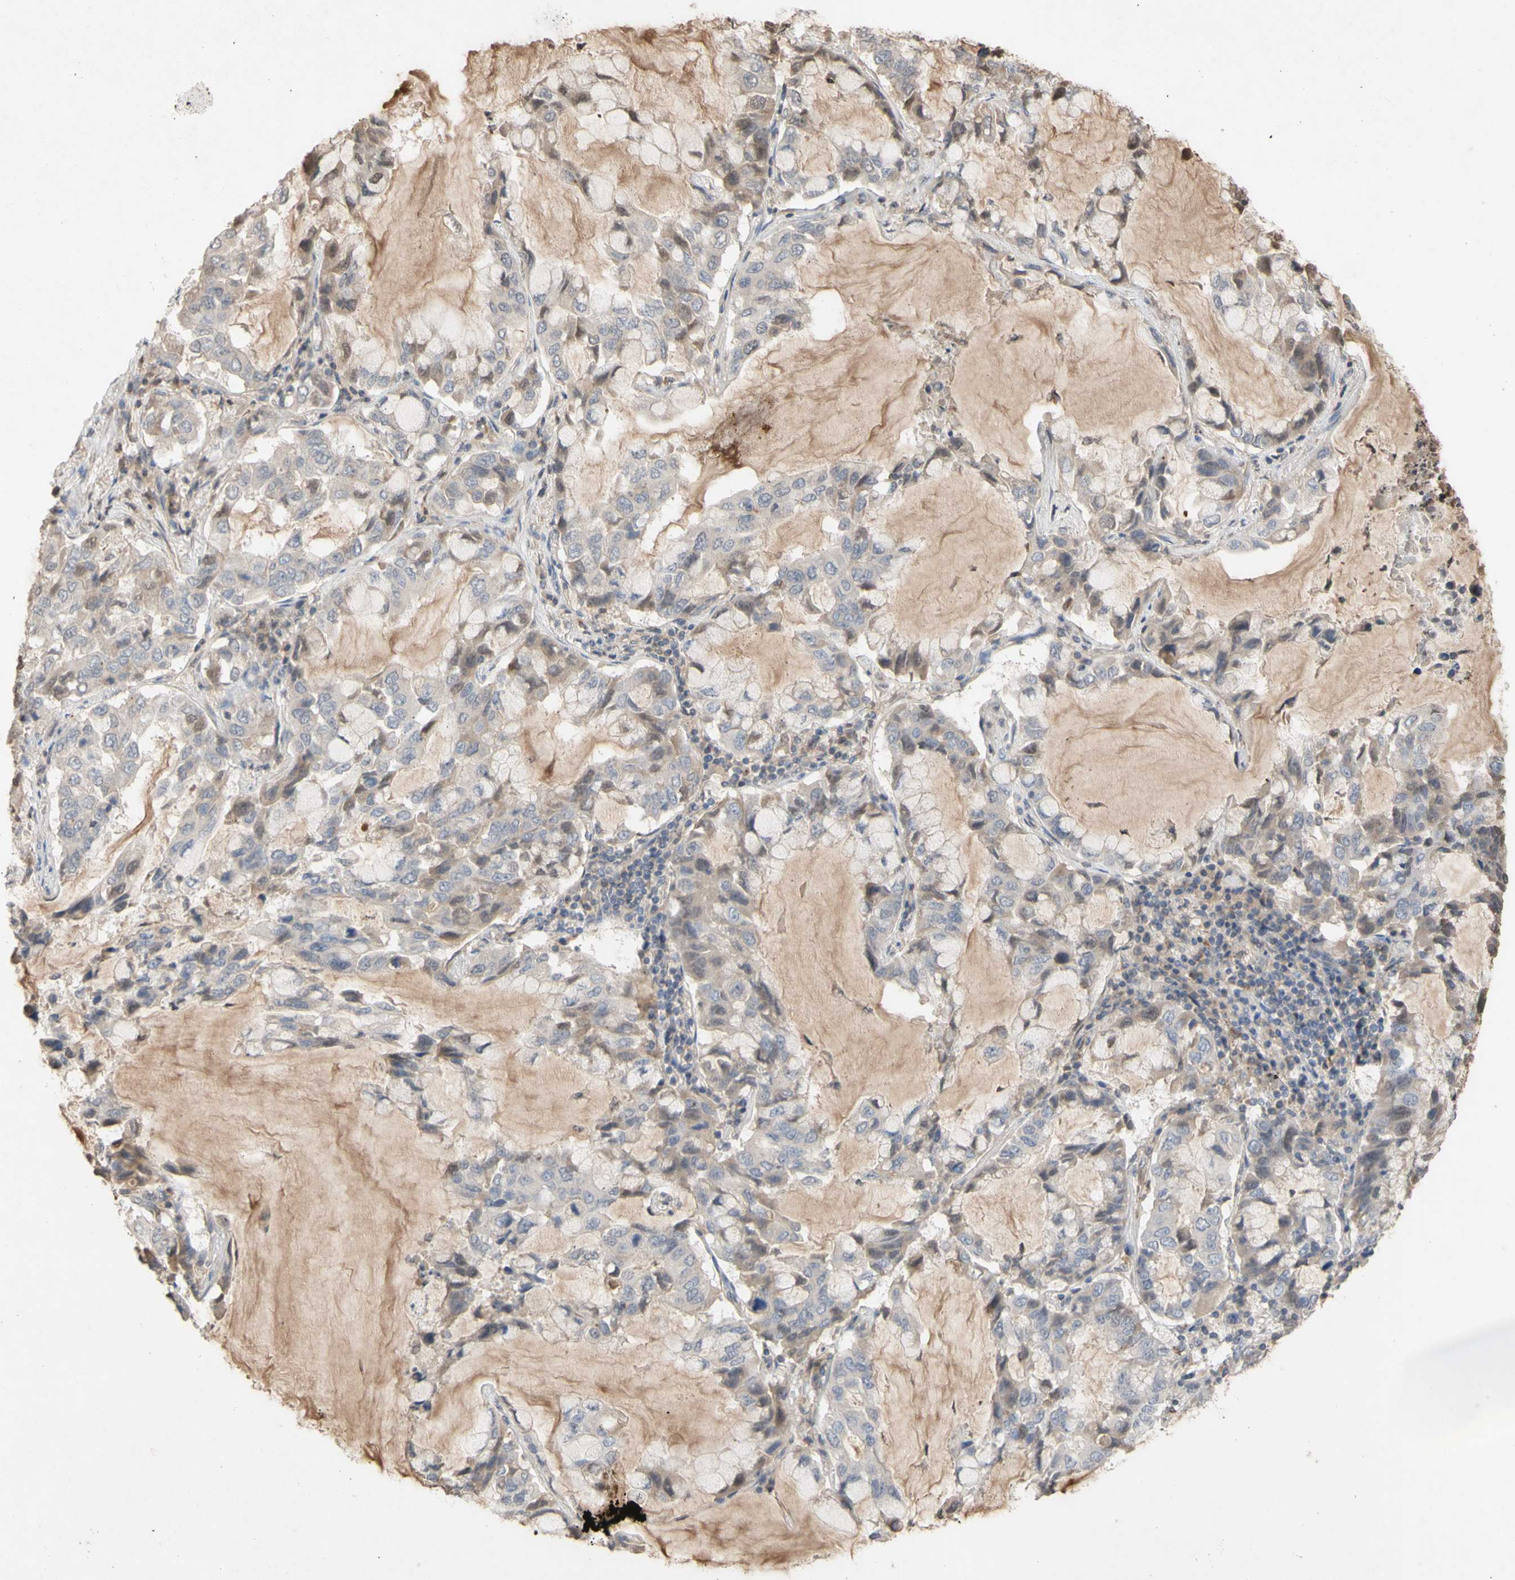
{"staining": {"intensity": "moderate", "quantity": "25%-75%", "location": "cytoplasmic/membranous,nuclear"}, "tissue": "lung cancer", "cell_type": "Tumor cells", "image_type": "cancer", "snomed": [{"axis": "morphology", "description": "Adenocarcinoma, NOS"}, {"axis": "topography", "description": "Lung"}], "caption": "Lung adenocarcinoma stained with a protein marker exhibits moderate staining in tumor cells.", "gene": "NECTIN3", "patient": {"sex": "male", "age": 64}}